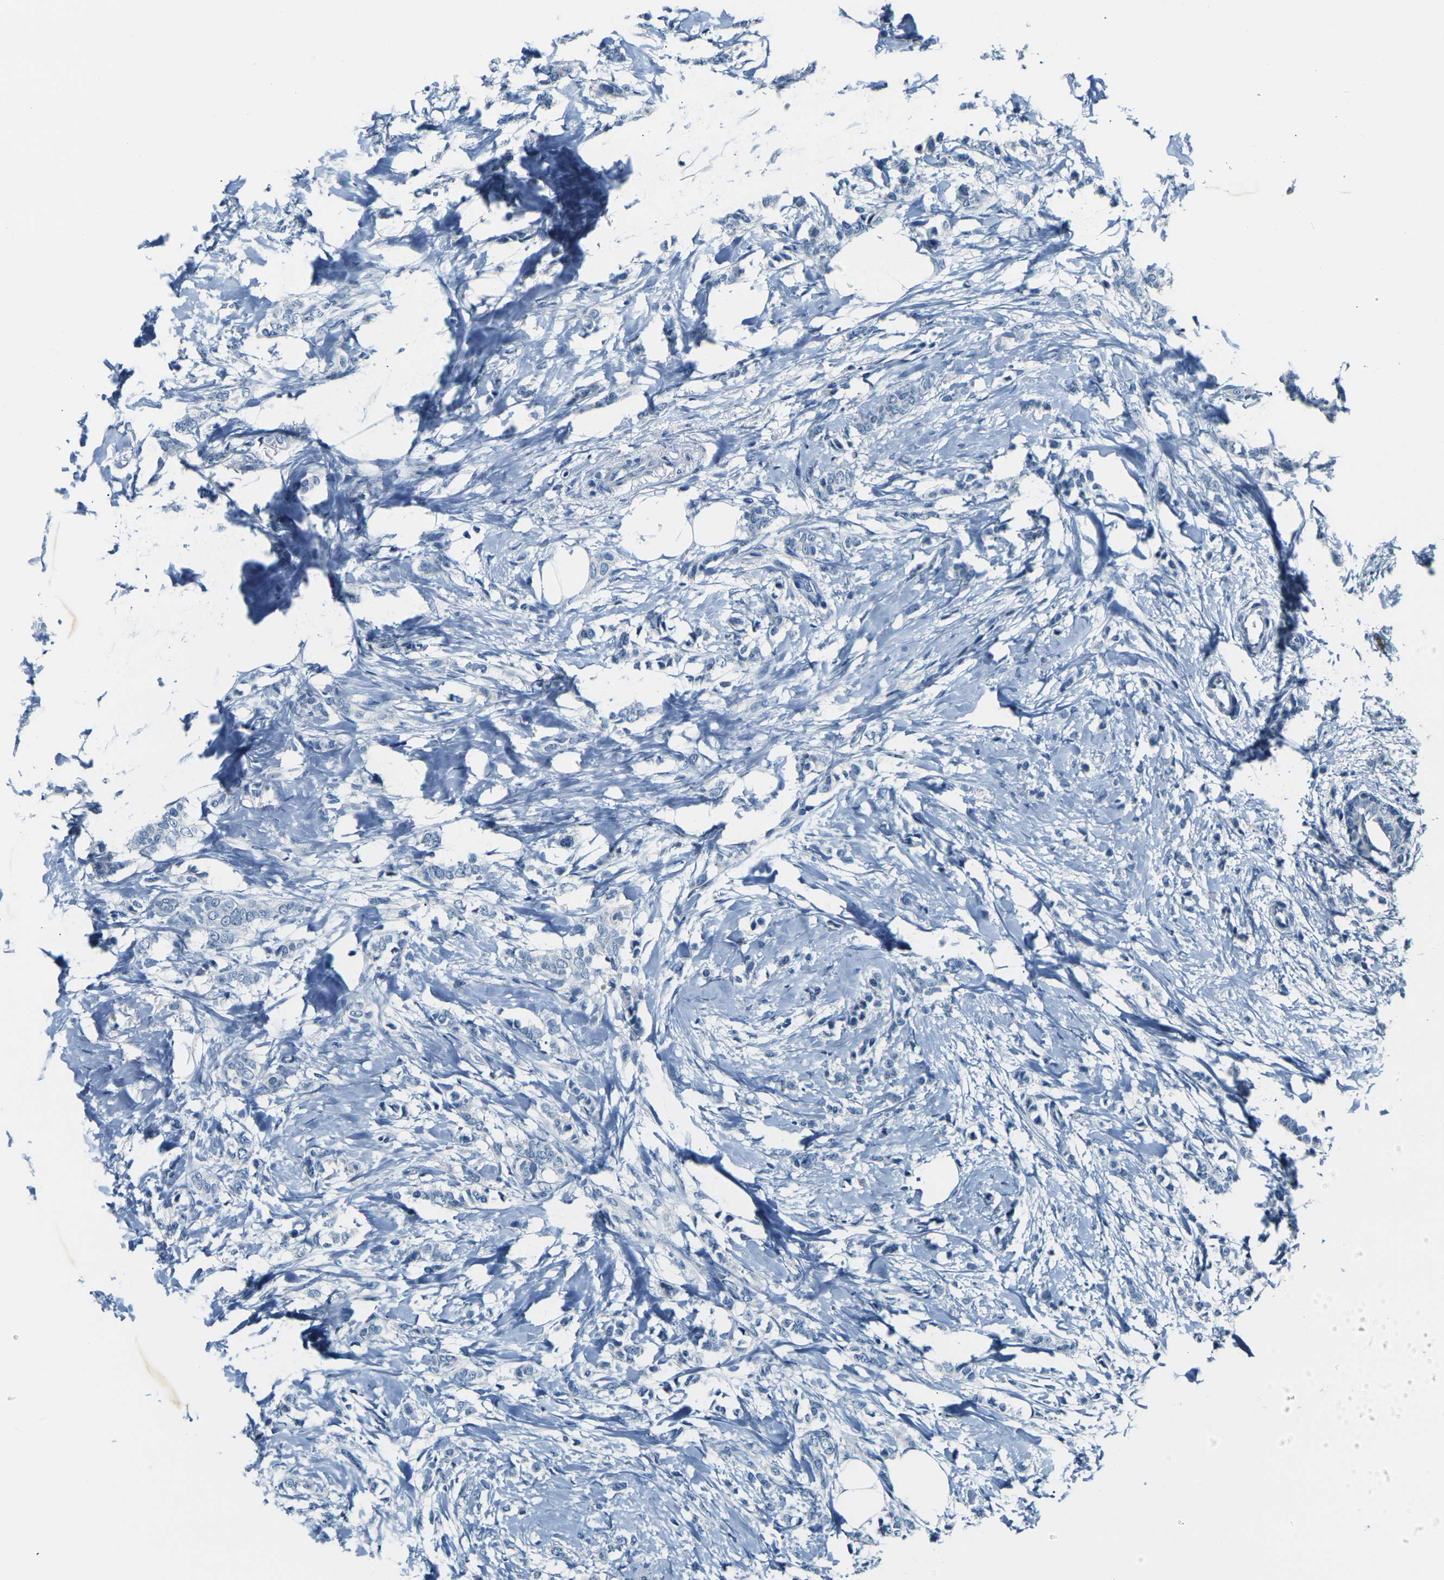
{"staining": {"intensity": "negative", "quantity": "none", "location": "none"}, "tissue": "breast cancer", "cell_type": "Tumor cells", "image_type": "cancer", "snomed": [{"axis": "morphology", "description": "Lobular carcinoma, in situ"}, {"axis": "morphology", "description": "Lobular carcinoma"}, {"axis": "topography", "description": "Breast"}], "caption": "Tumor cells are negative for protein expression in human breast cancer.", "gene": "SHISAL2B", "patient": {"sex": "female", "age": 41}}